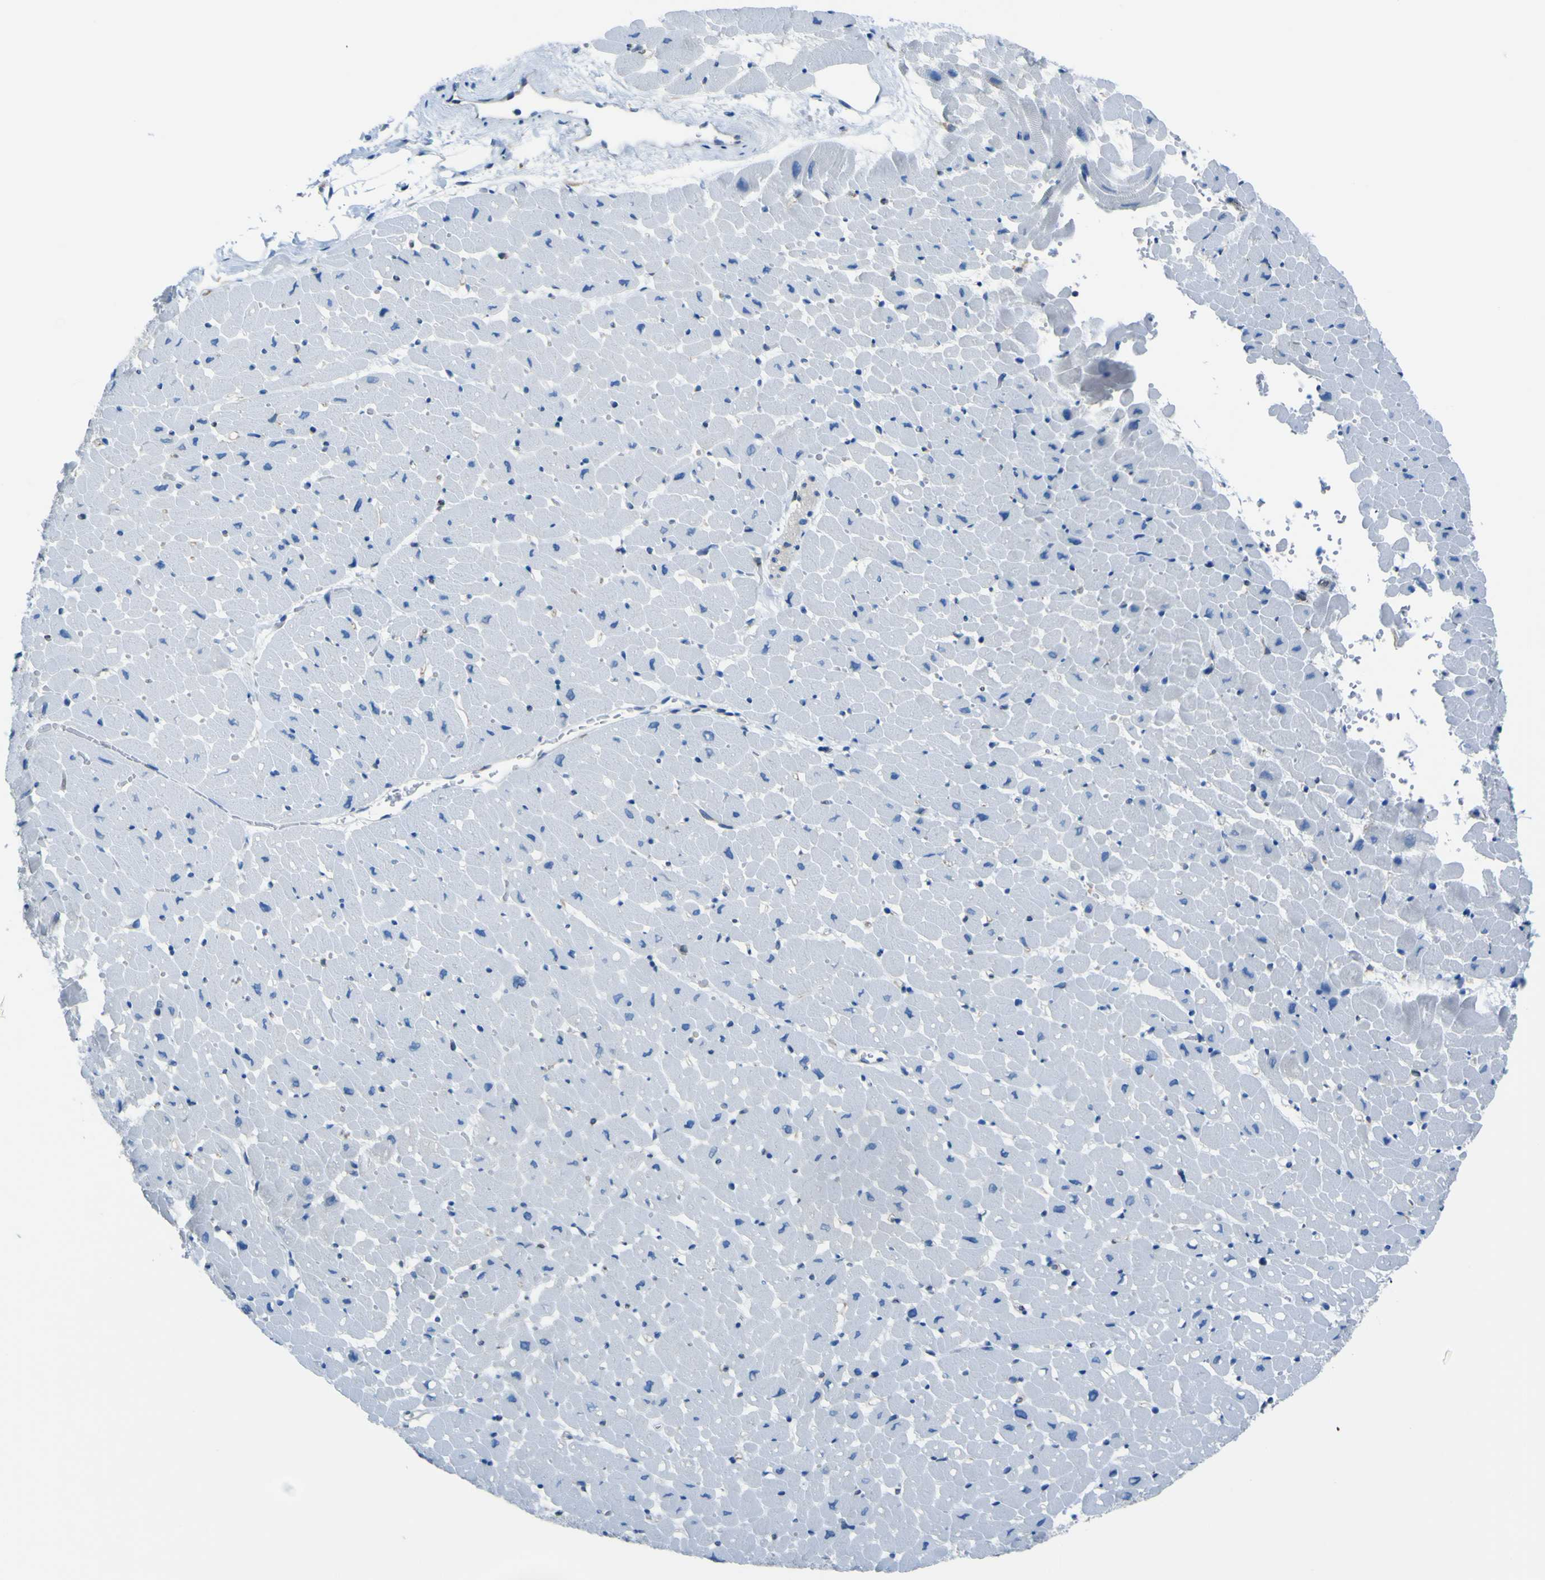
{"staining": {"intensity": "negative", "quantity": "none", "location": "none"}, "tissue": "heart muscle", "cell_type": "Cardiomyocytes", "image_type": "normal", "snomed": [{"axis": "morphology", "description": "Normal tissue, NOS"}, {"axis": "topography", "description": "Heart"}], "caption": "This photomicrograph is of unremarkable heart muscle stained with immunohistochemistry to label a protein in brown with the nuclei are counter-stained blue. There is no positivity in cardiomyocytes. (DAB (3,3'-diaminobenzidine) immunohistochemistry with hematoxylin counter stain).", "gene": "STIM1", "patient": {"sex": "male", "age": 45}}